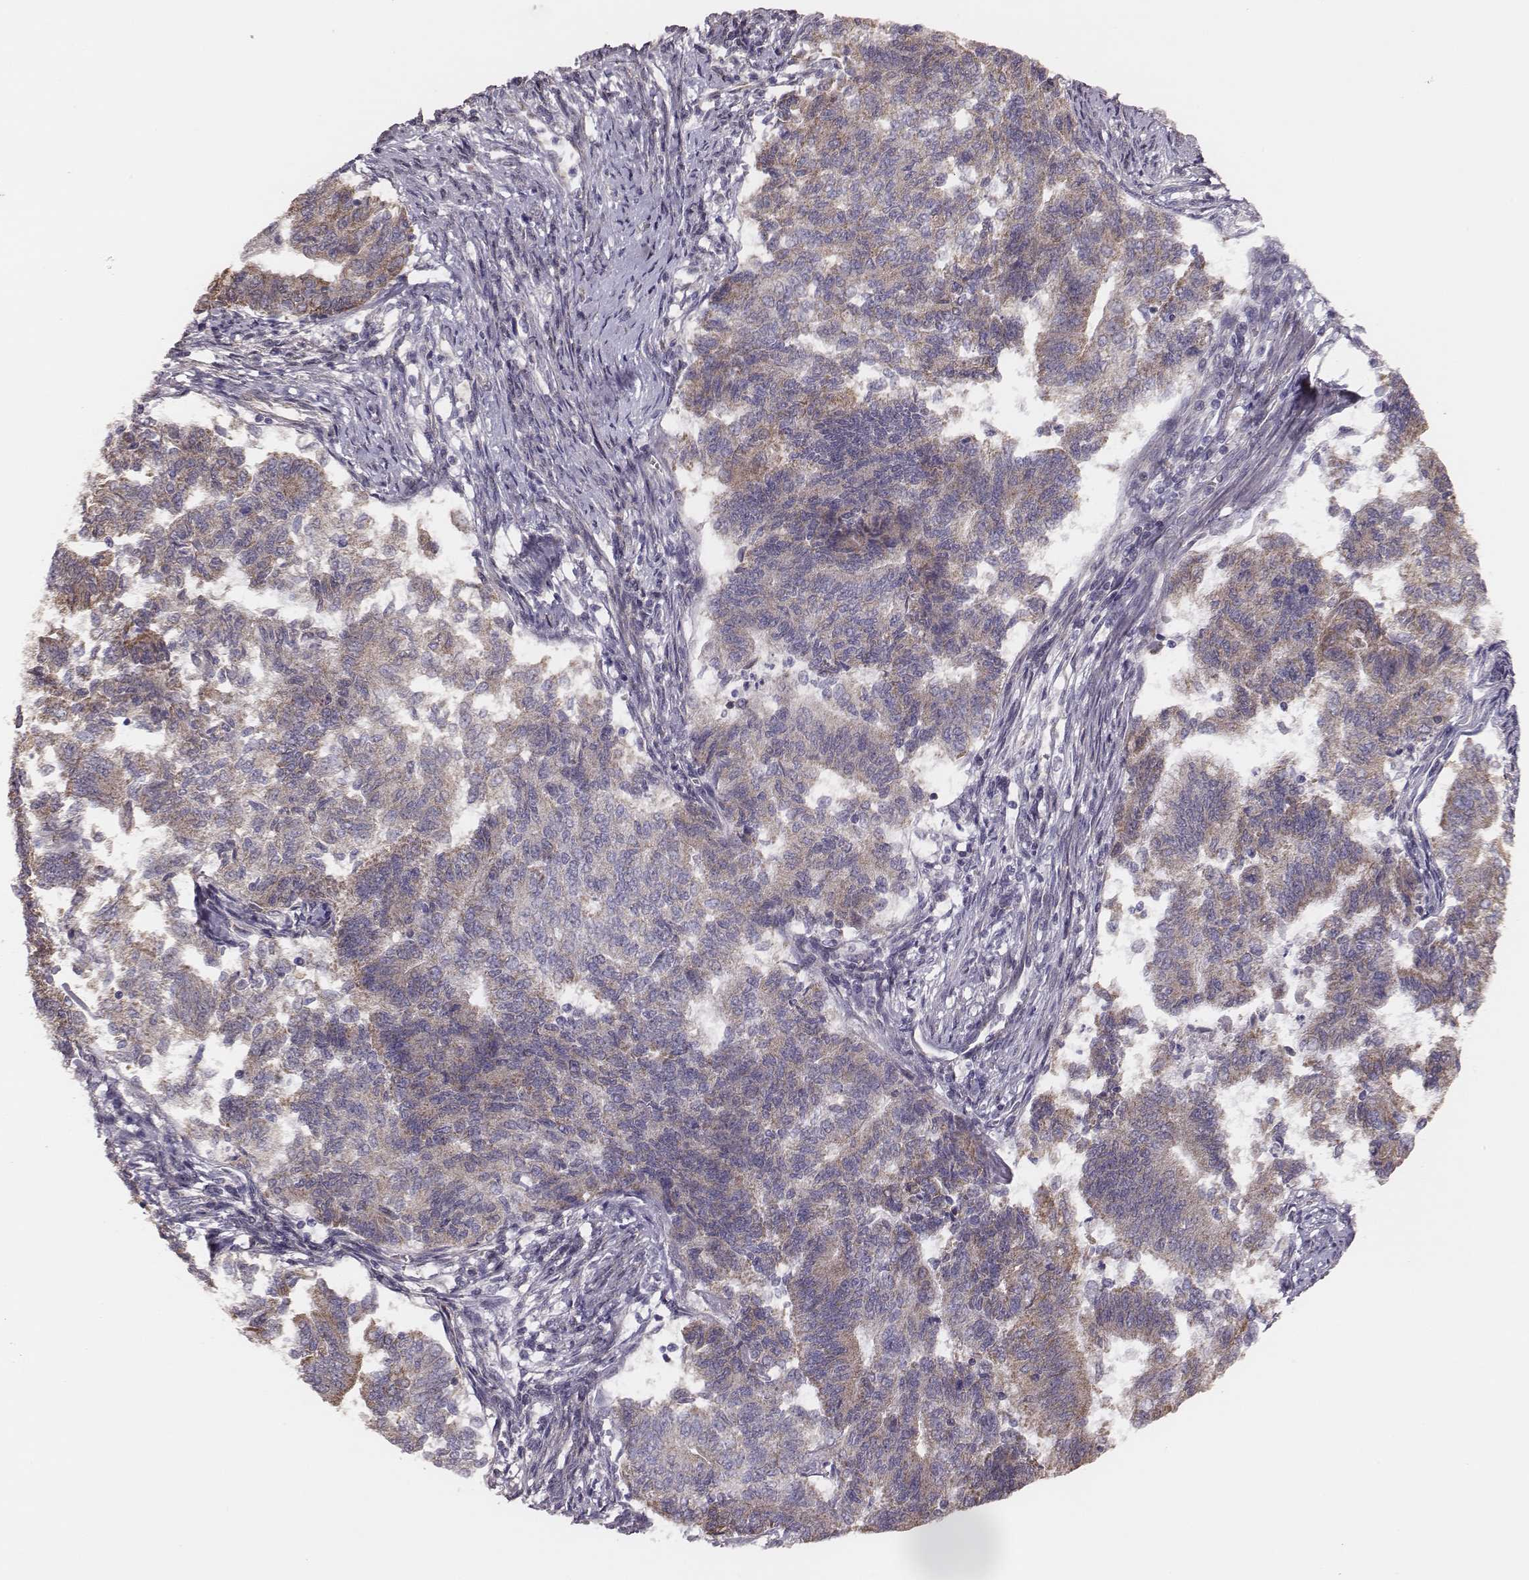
{"staining": {"intensity": "weak", "quantity": ">75%", "location": "cytoplasmic/membranous"}, "tissue": "endometrial cancer", "cell_type": "Tumor cells", "image_type": "cancer", "snomed": [{"axis": "morphology", "description": "Adenocarcinoma, NOS"}, {"axis": "topography", "description": "Endometrium"}], "caption": "A low amount of weak cytoplasmic/membranous expression is appreciated in about >75% of tumor cells in adenocarcinoma (endometrial) tissue.", "gene": "HAVCR1", "patient": {"sex": "female", "age": 65}}